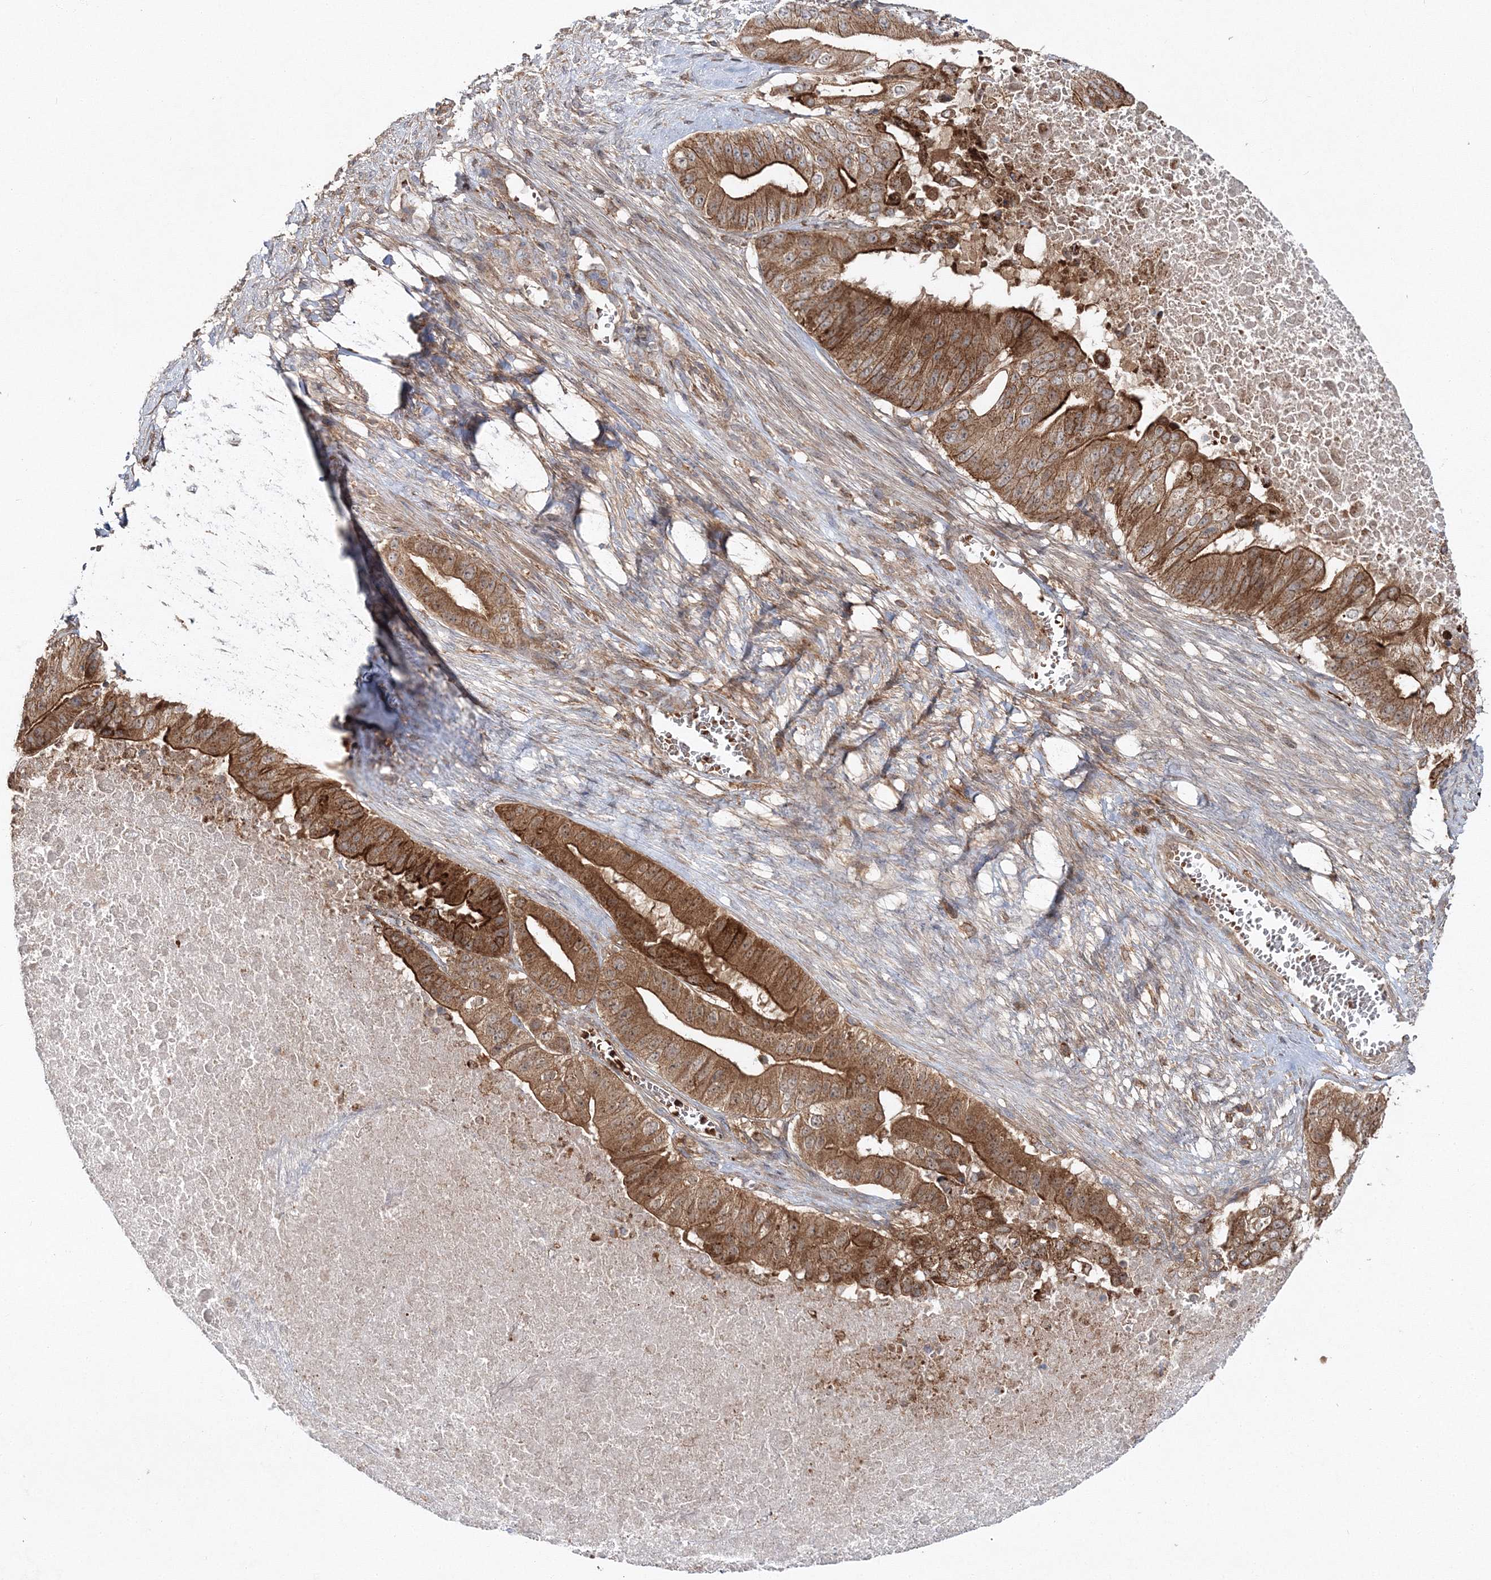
{"staining": {"intensity": "strong", "quantity": ">75%", "location": "cytoplasmic/membranous"}, "tissue": "pancreatic cancer", "cell_type": "Tumor cells", "image_type": "cancer", "snomed": [{"axis": "morphology", "description": "Adenocarcinoma, NOS"}, {"axis": "topography", "description": "Pancreas"}], "caption": "A photomicrograph of human pancreatic cancer stained for a protein exhibits strong cytoplasmic/membranous brown staining in tumor cells. The protein of interest is shown in brown color, while the nuclei are stained blue.", "gene": "PCBD2", "patient": {"sex": "female", "age": 77}}